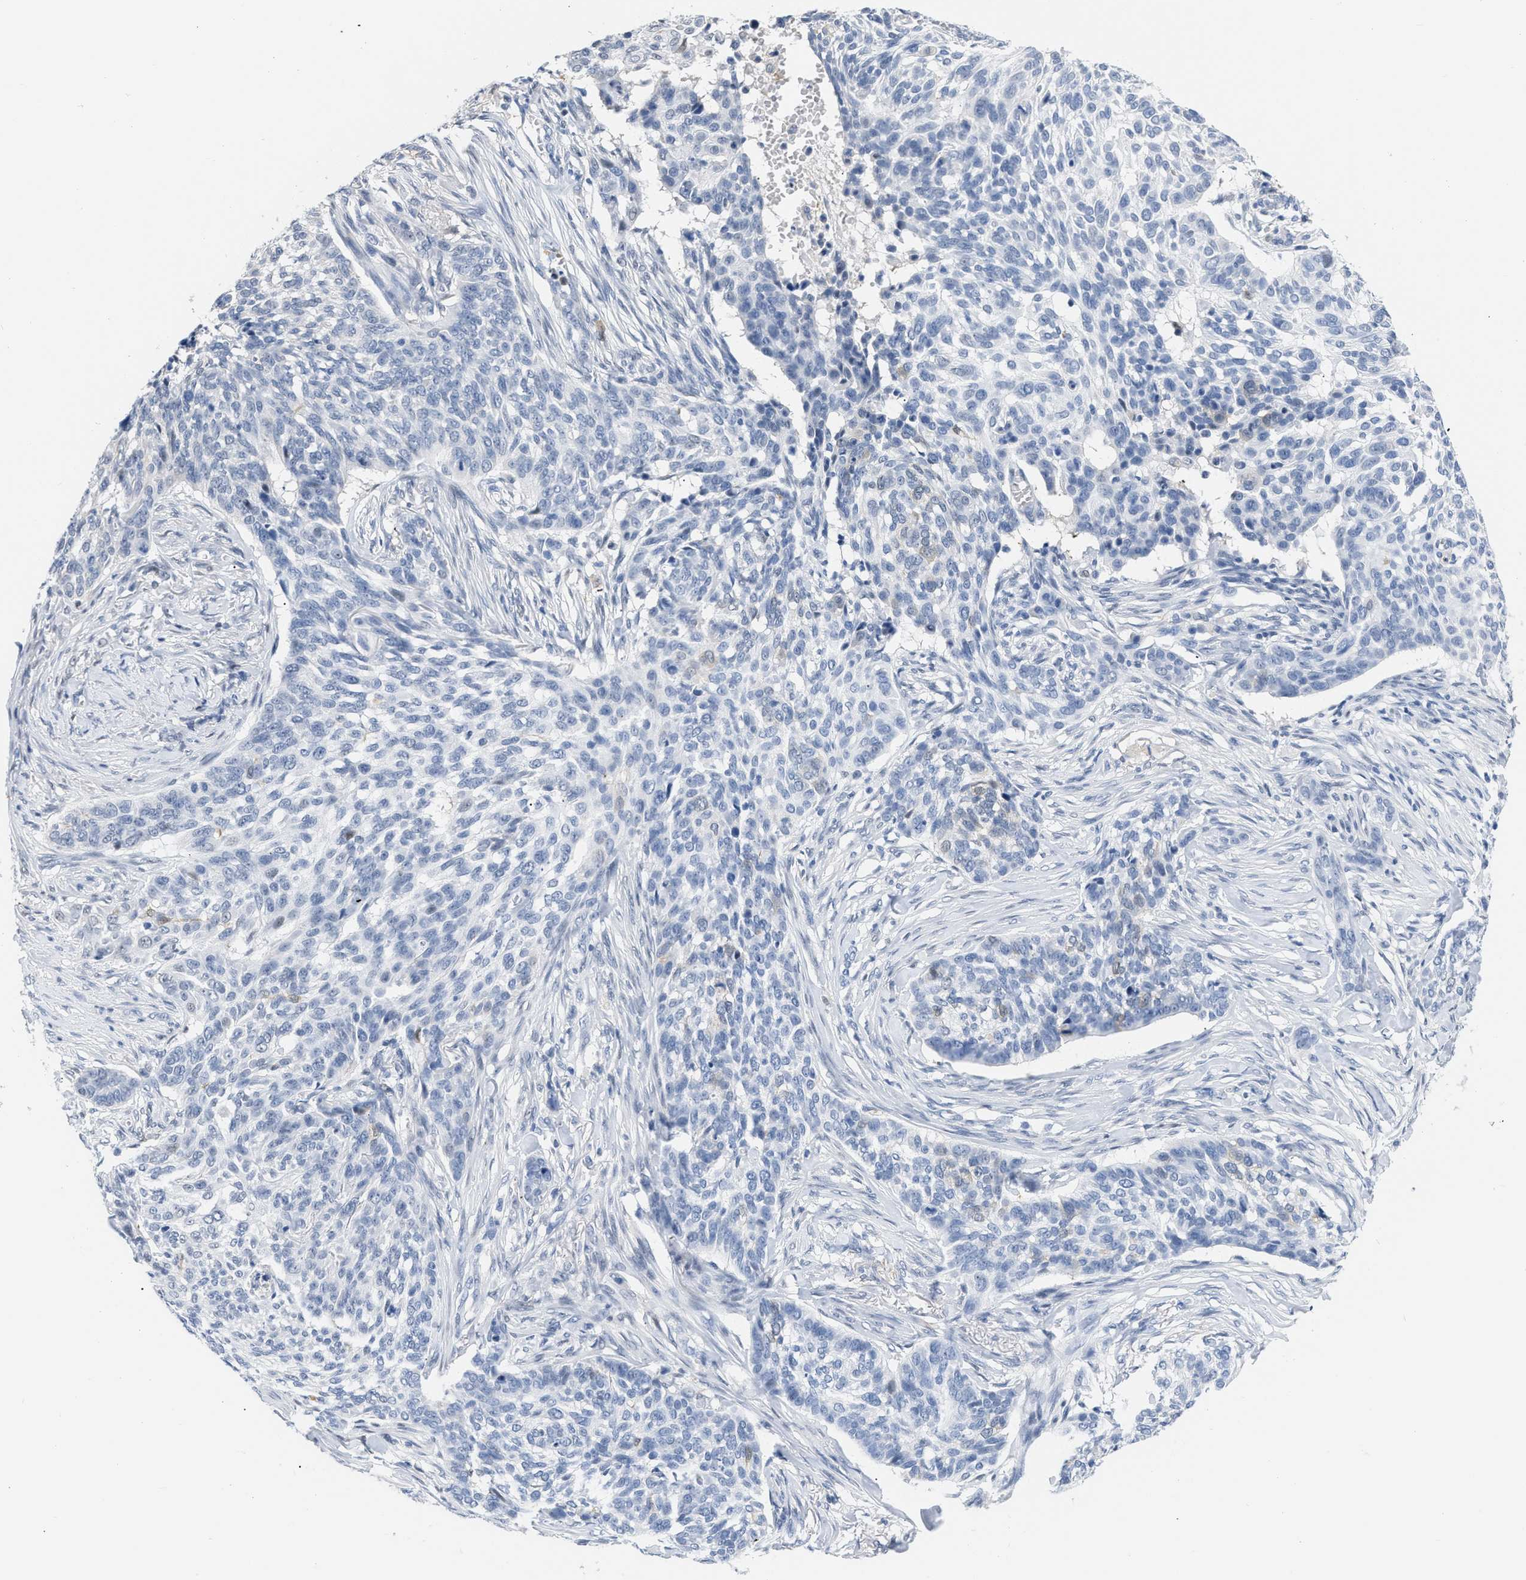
{"staining": {"intensity": "negative", "quantity": "none", "location": "none"}, "tissue": "skin cancer", "cell_type": "Tumor cells", "image_type": "cancer", "snomed": [{"axis": "morphology", "description": "Basal cell carcinoma"}, {"axis": "topography", "description": "Skin"}], "caption": "Immunohistochemistry (IHC) of skin basal cell carcinoma shows no staining in tumor cells. (Stains: DAB (3,3'-diaminobenzidine) immunohistochemistry with hematoxylin counter stain, Microscopy: brightfield microscopy at high magnification).", "gene": "BOLL", "patient": {"sex": "male", "age": 85}}